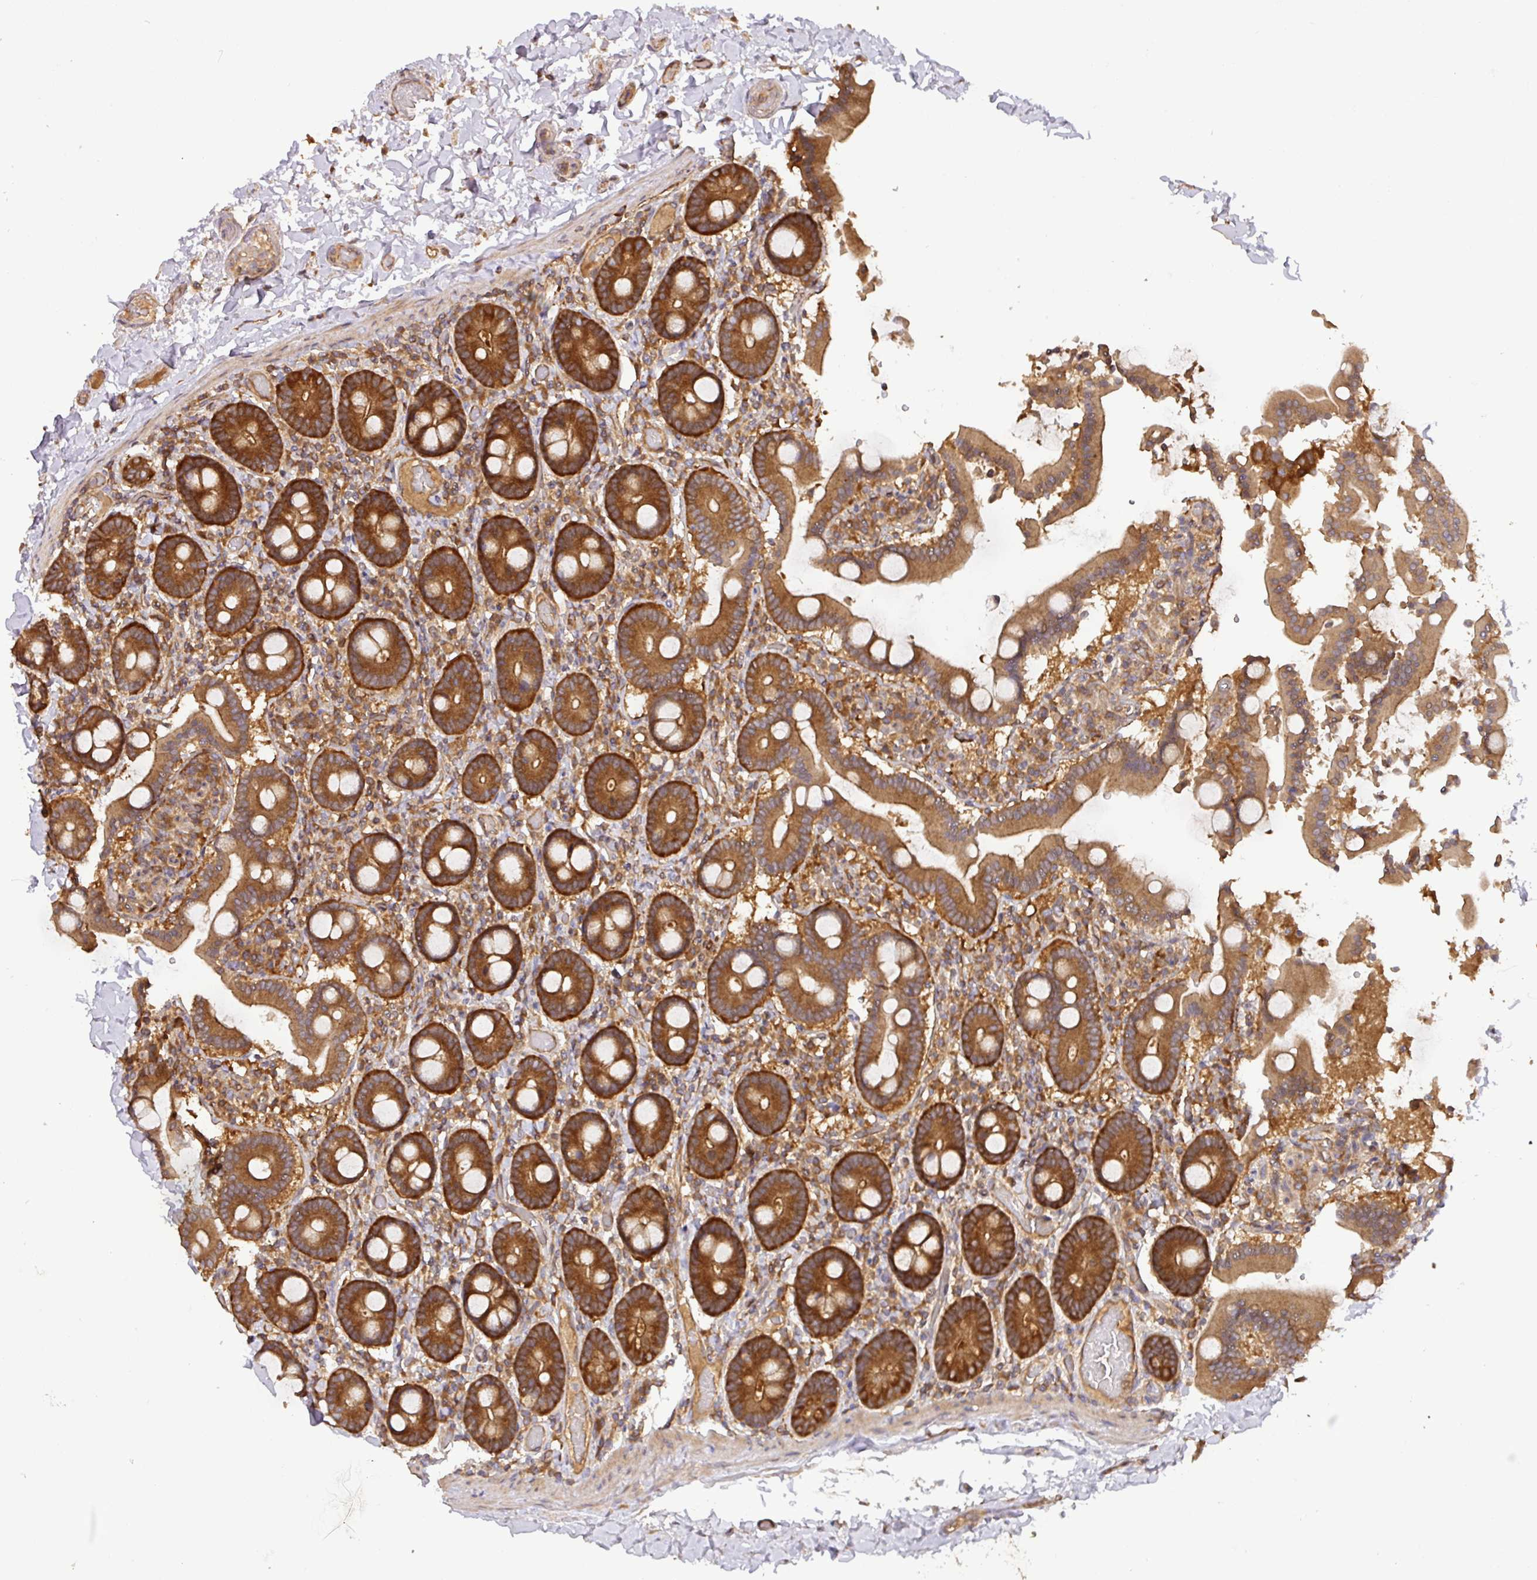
{"staining": {"intensity": "strong", "quantity": "25%-75%", "location": "cytoplasmic/membranous"}, "tissue": "duodenum", "cell_type": "Glandular cells", "image_type": "normal", "snomed": [{"axis": "morphology", "description": "Normal tissue, NOS"}, {"axis": "topography", "description": "Duodenum"}], "caption": "Normal duodenum reveals strong cytoplasmic/membranous staining in approximately 25%-75% of glandular cells.", "gene": "GSPT1", "patient": {"sex": "male", "age": 55}}